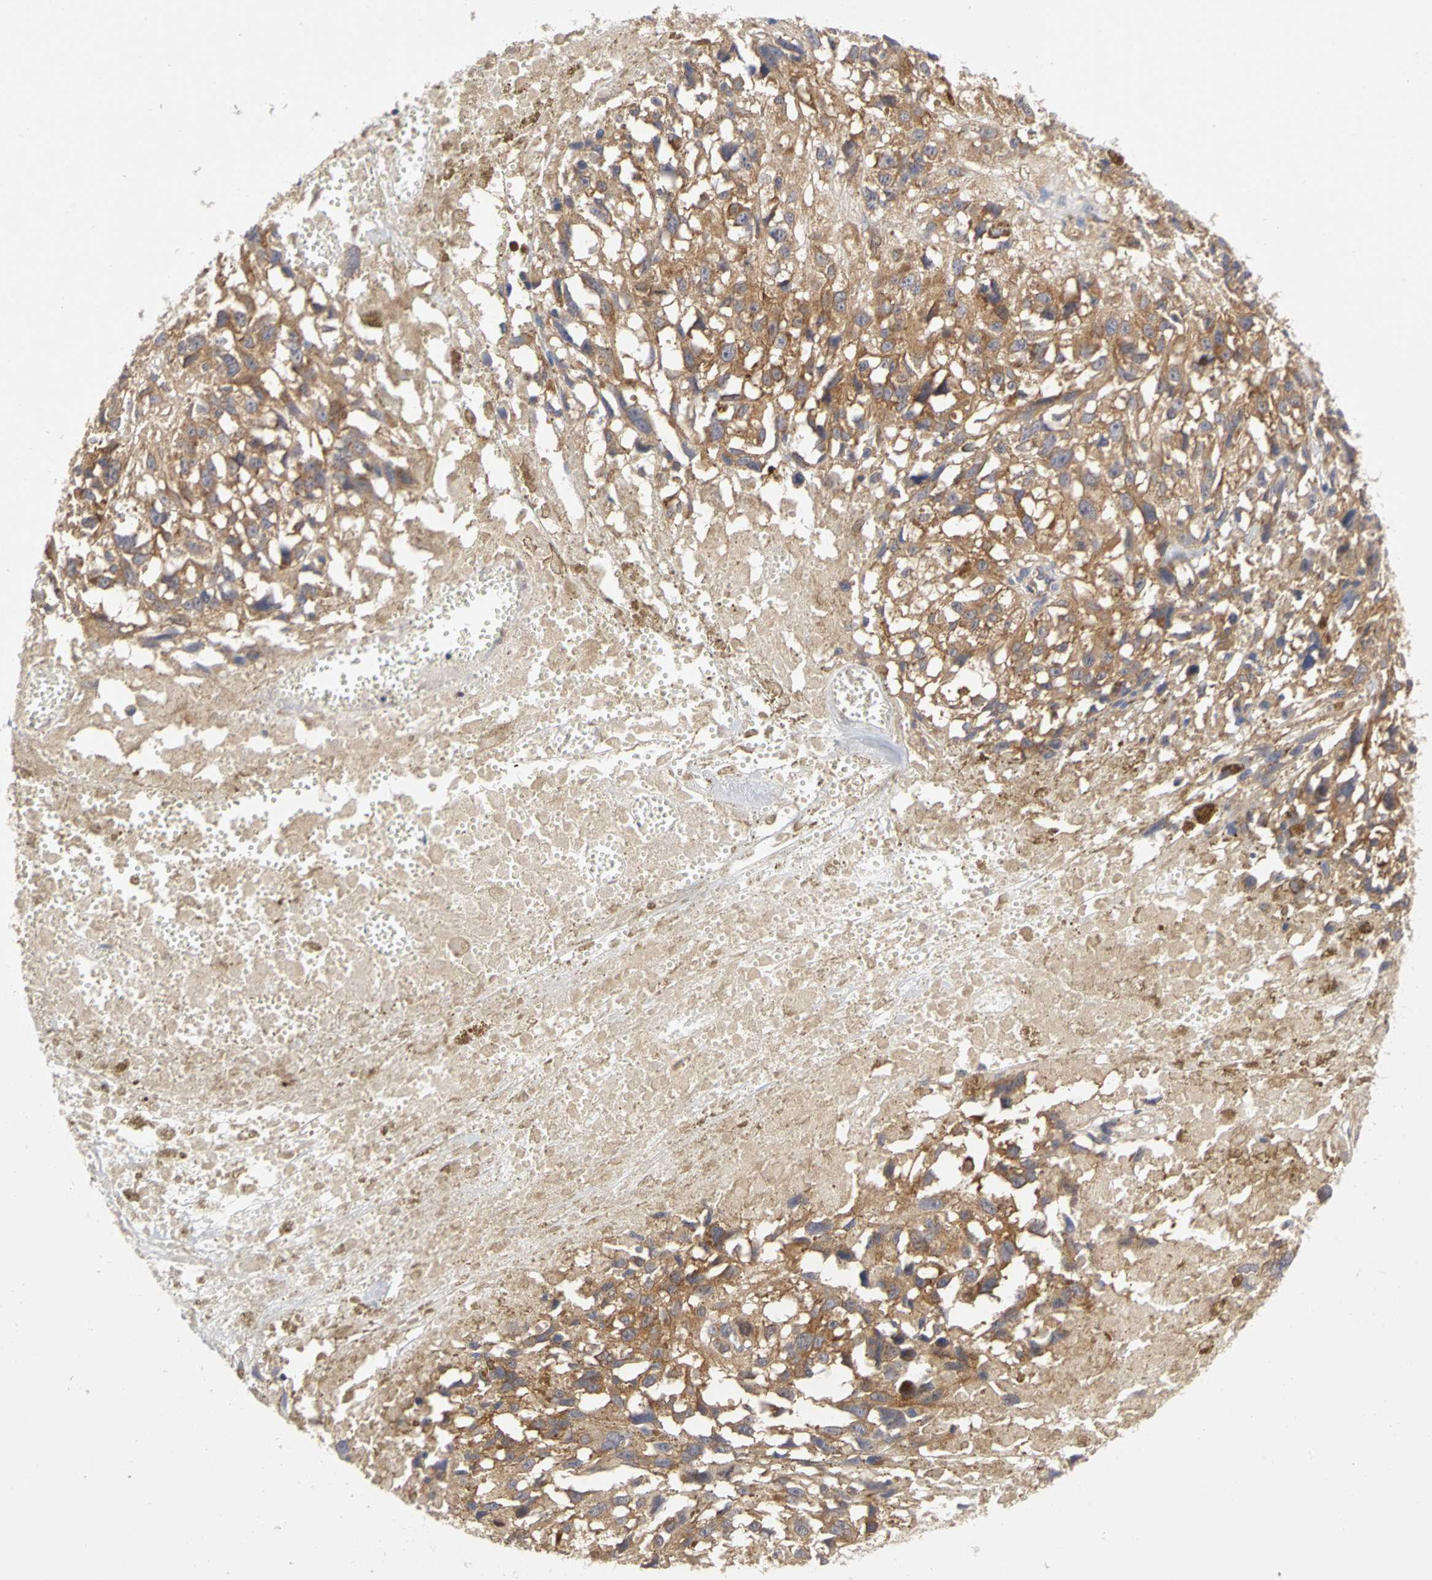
{"staining": {"intensity": "moderate", "quantity": ">75%", "location": "cytoplasmic/membranous"}, "tissue": "melanoma", "cell_type": "Tumor cells", "image_type": "cancer", "snomed": [{"axis": "morphology", "description": "Malignant melanoma, Metastatic site"}, {"axis": "topography", "description": "Lymph node"}], "caption": "DAB immunohistochemical staining of malignant melanoma (metastatic site) reveals moderate cytoplasmic/membranous protein positivity in approximately >75% of tumor cells.", "gene": "IRAK1", "patient": {"sex": "male", "age": 59}}